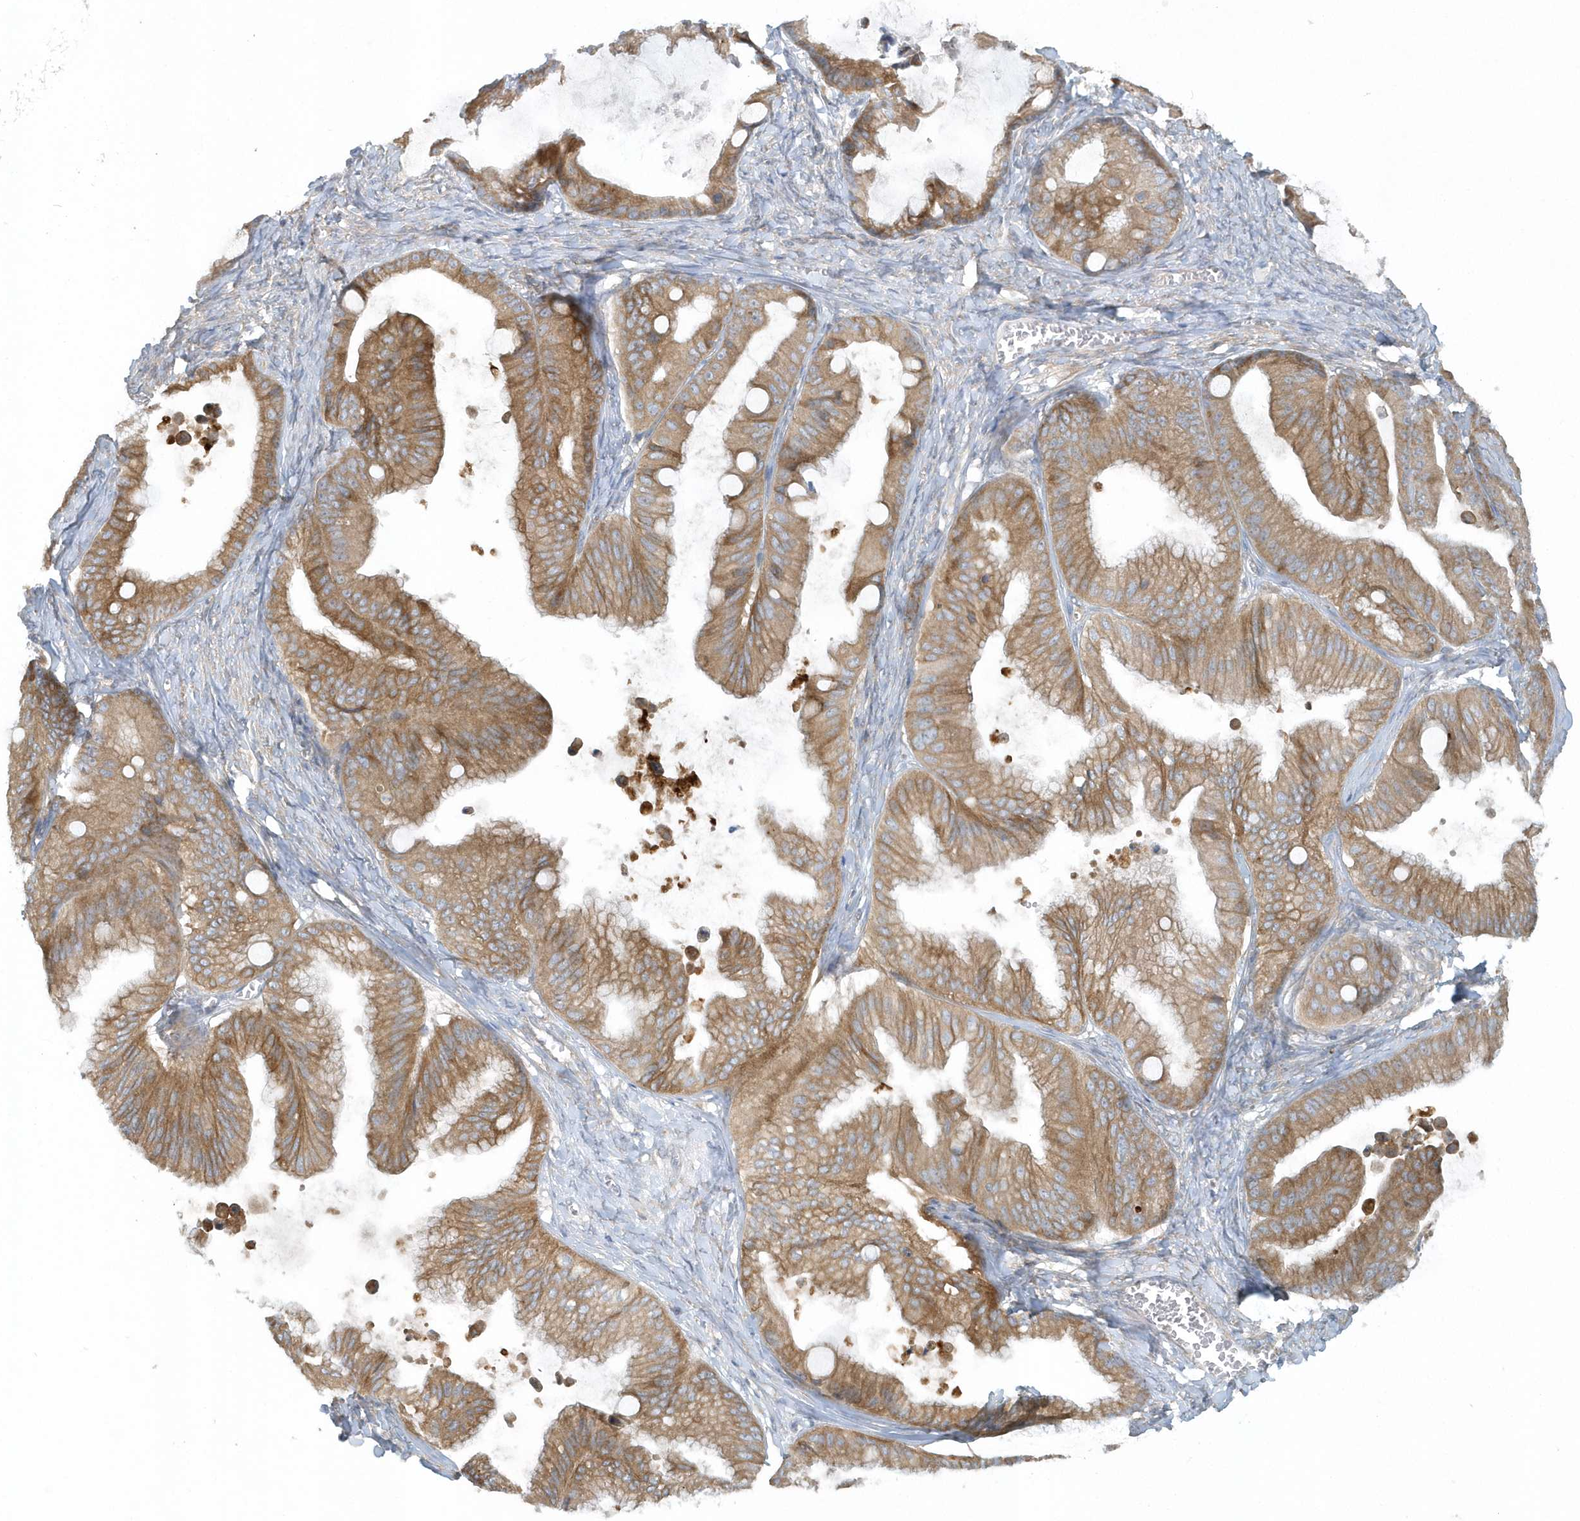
{"staining": {"intensity": "moderate", "quantity": ">75%", "location": "cytoplasmic/membranous"}, "tissue": "ovarian cancer", "cell_type": "Tumor cells", "image_type": "cancer", "snomed": [{"axis": "morphology", "description": "Cystadenocarcinoma, mucinous, NOS"}, {"axis": "topography", "description": "Ovary"}], "caption": "Ovarian mucinous cystadenocarcinoma was stained to show a protein in brown. There is medium levels of moderate cytoplasmic/membranous positivity in about >75% of tumor cells.", "gene": "CNOT10", "patient": {"sex": "female", "age": 71}}